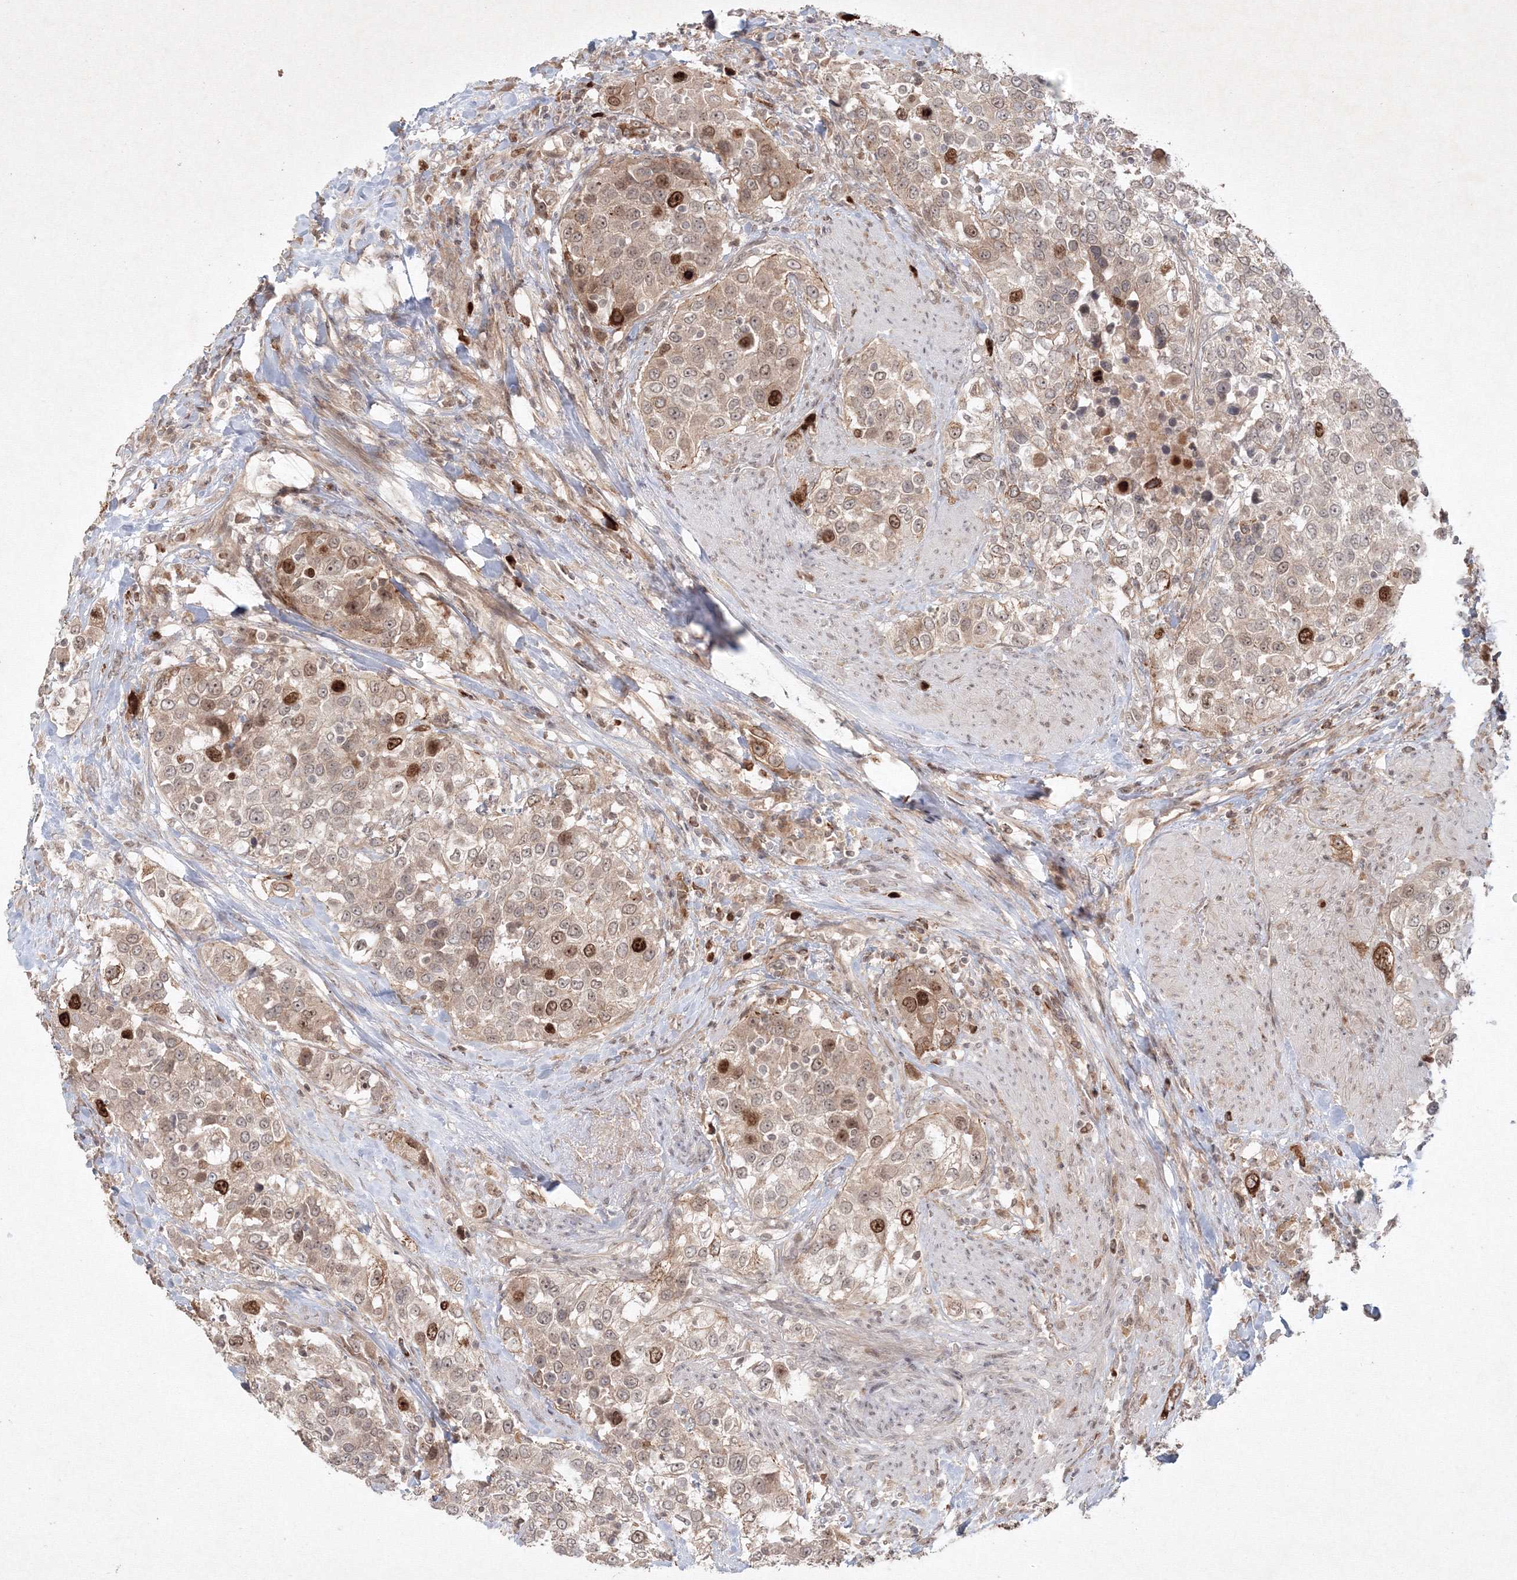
{"staining": {"intensity": "moderate", "quantity": "25%-75%", "location": "cytoplasmic/membranous,nuclear"}, "tissue": "urothelial cancer", "cell_type": "Tumor cells", "image_type": "cancer", "snomed": [{"axis": "morphology", "description": "Urothelial carcinoma, High grade"}, {"axis": "topography", "description": "Urinary bladder"}], "caption": "Urothelial carcinoma (high-grade) stained with a brown dye exhibits moderate cytoplasmic/membranous and nuclear positive expression in about 25%-75% of tumor cells.", "gene": "KIF20A", "patient": {"sex": "female", "age": 80}}